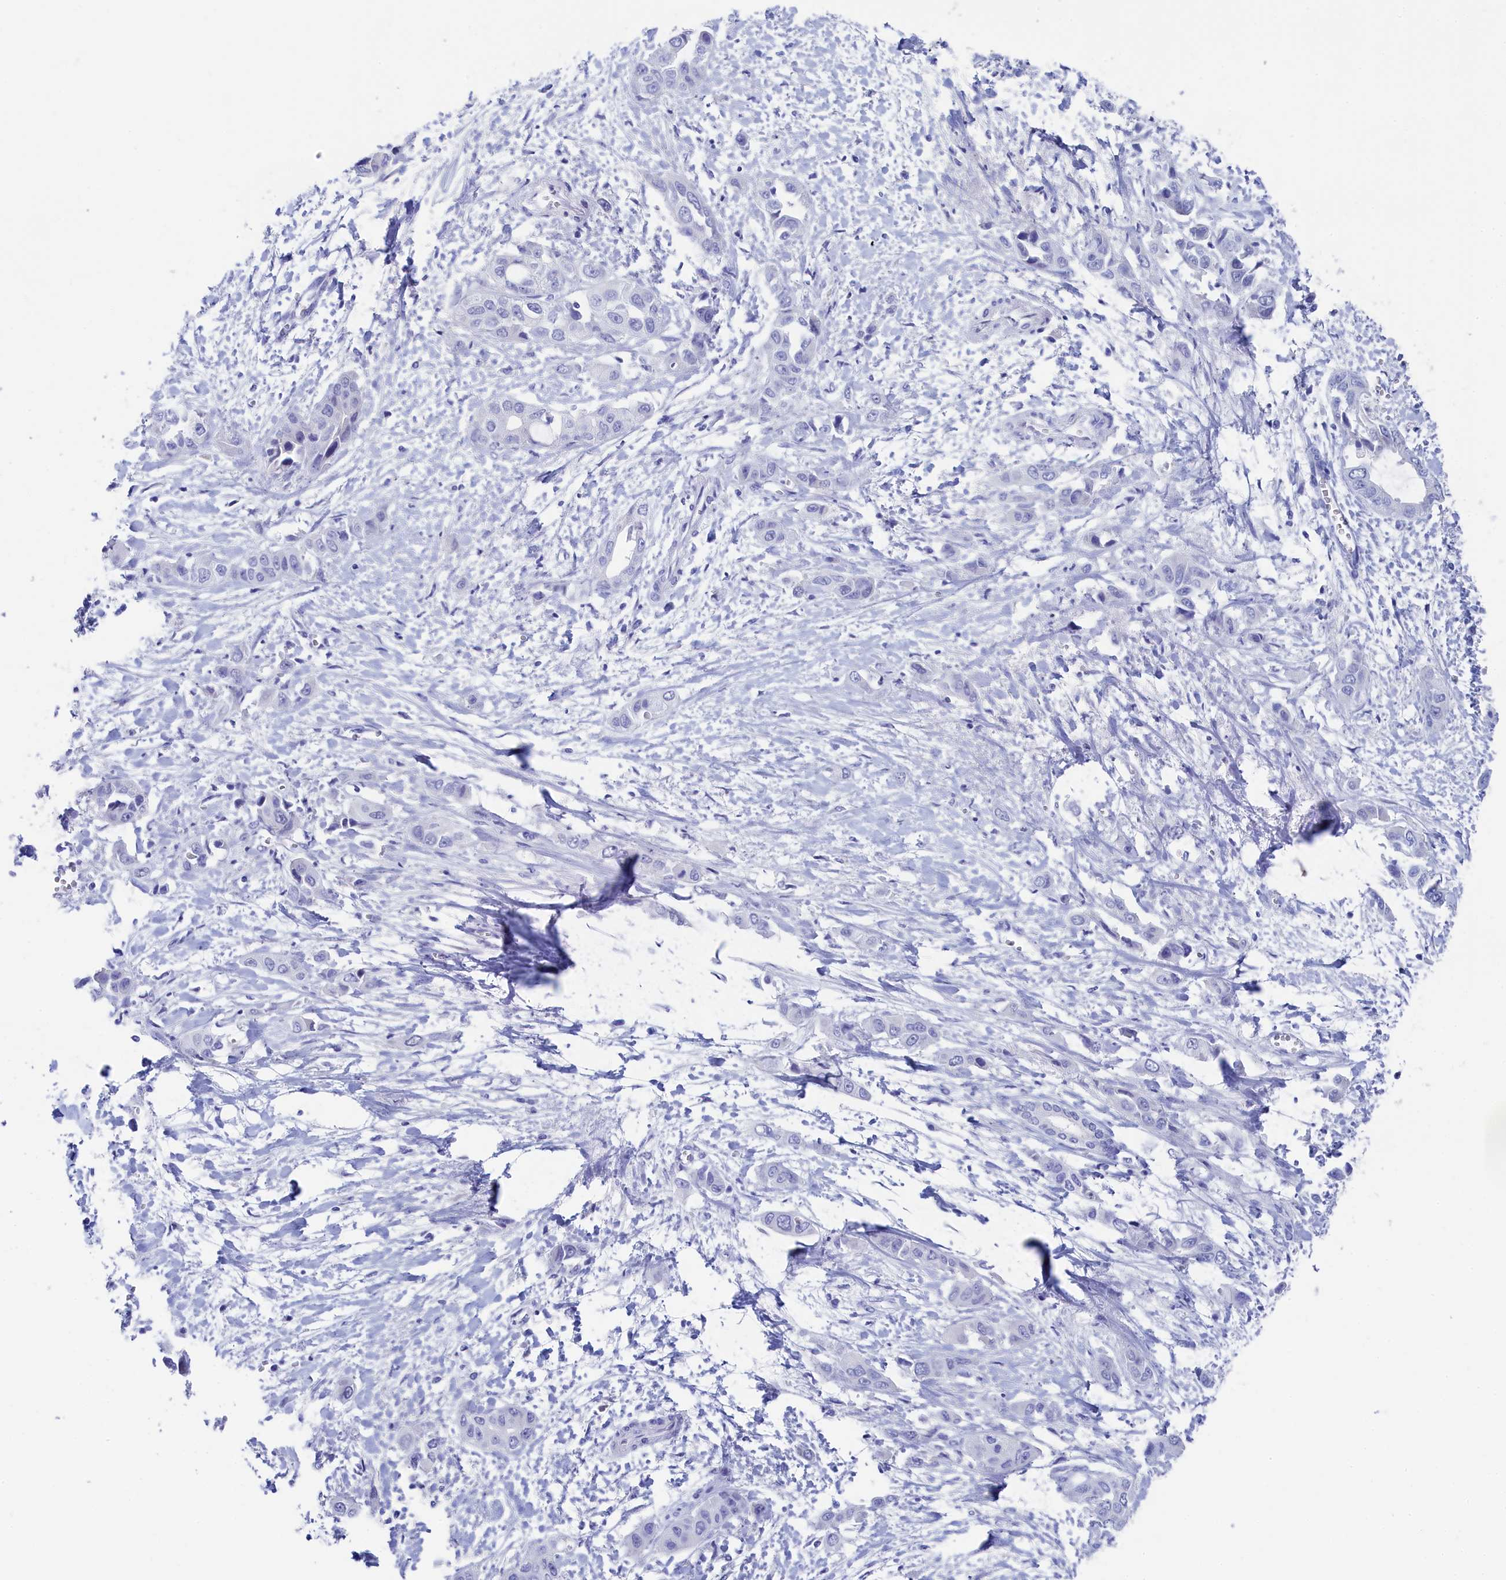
{"staining": {"intensity": "negative", "quantity": "none", "location": "none"}, "tissue": "liver cancer", "cell_type": "Tumor cells", "image_type": "cancer", "snomed": [{"axis": "morphology", "description": "Cholangiocarcinoma"}, {"axis": "topography", "description": "Liver"}], "caption": "An IHC histopathology image of cholangiocarcinoma (liver) is shown. There is no staining in tumor cells of cholangiocarcinoma (liver).", "gene": "TRIM10", "patient": {"sex": "female", "age": 52}}